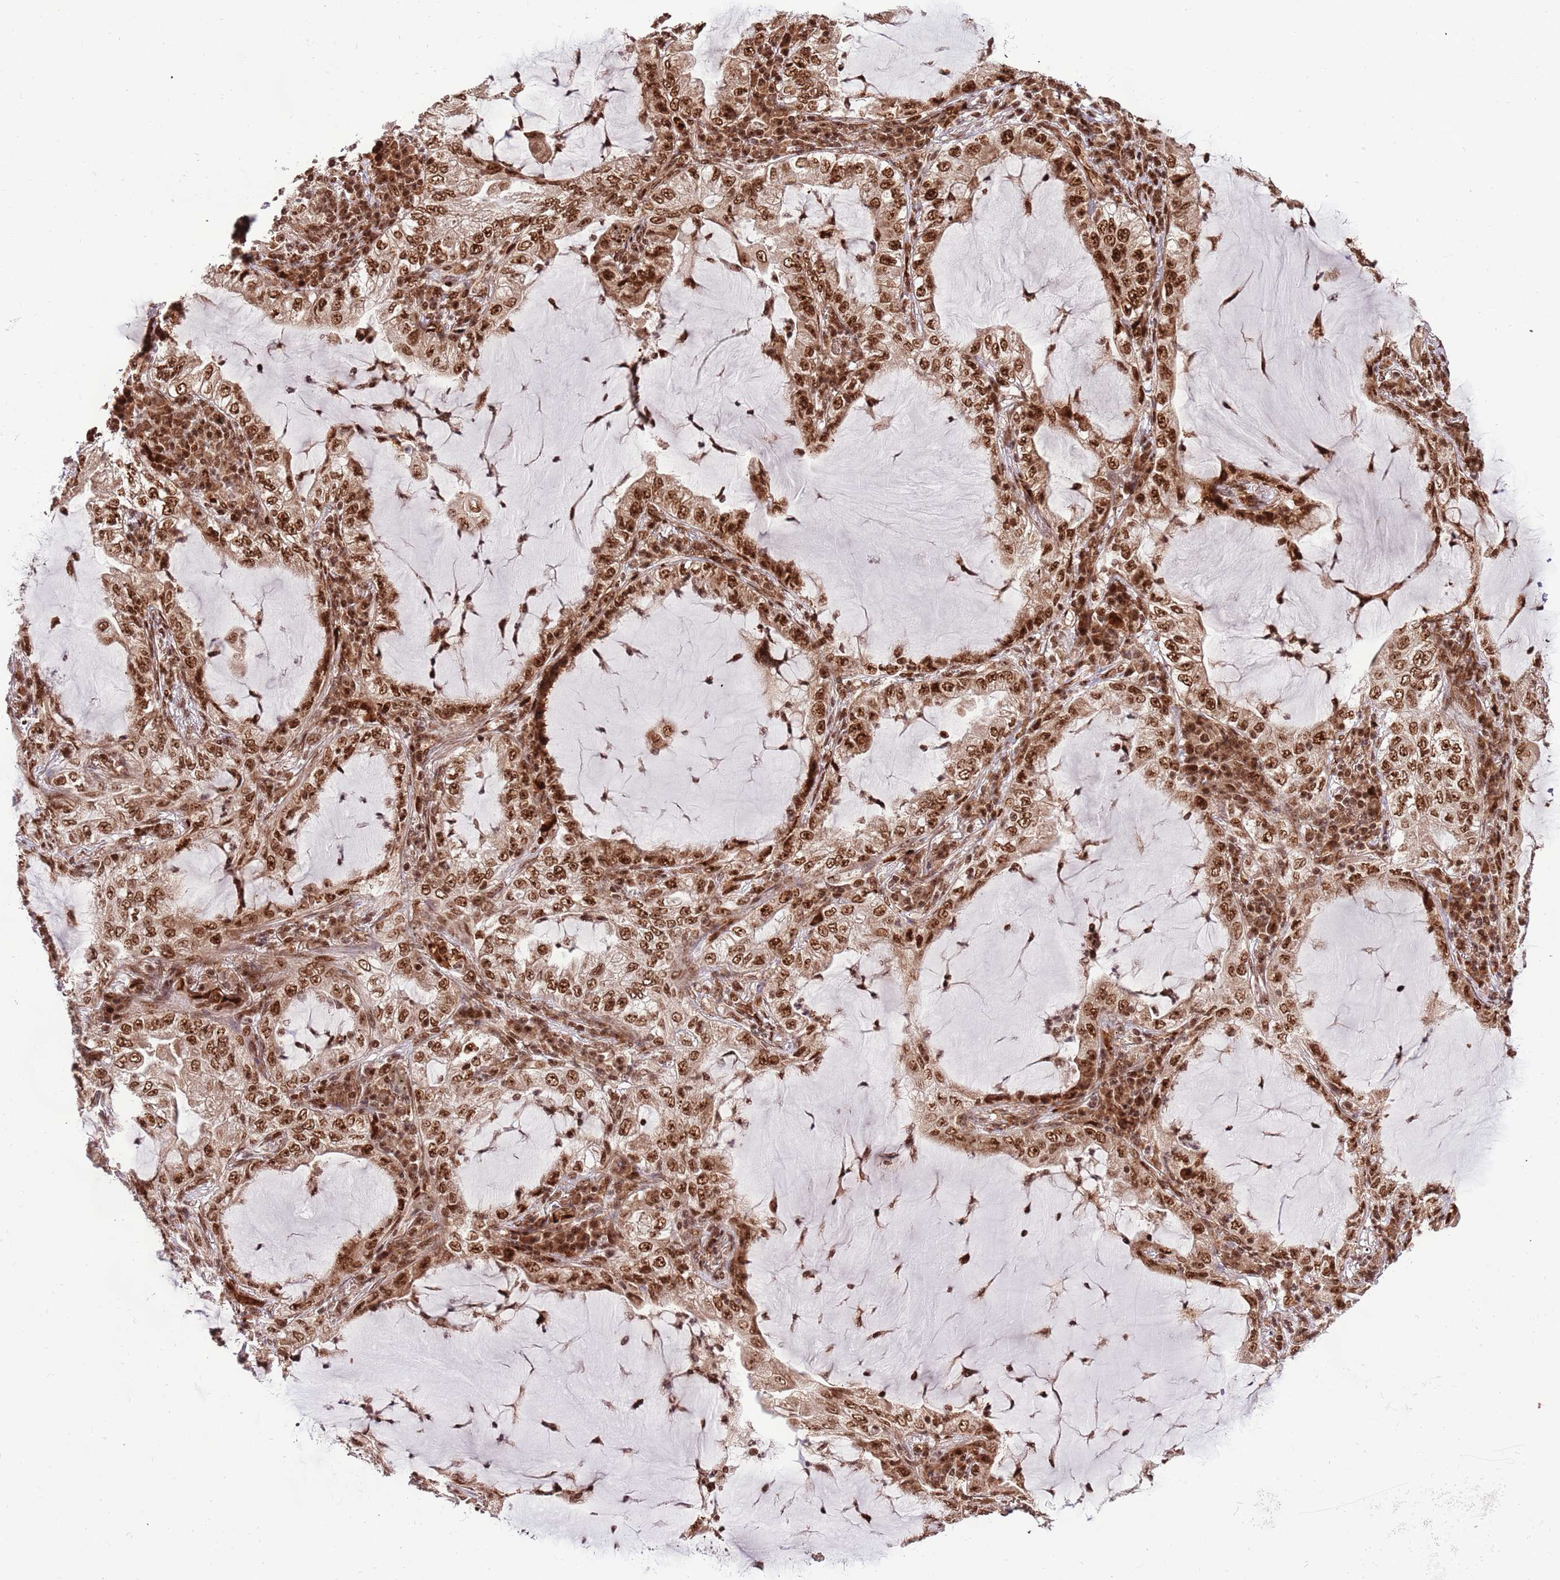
{"staining": {"intensity": "strong", "quantity": ">75%", "location": "nuclear"}, "tissue": "lung cancer", "cell_type": "Tumor cells", "image_type": "cancer", "snomed": [{"axis": "morphology", "description": "Adenocarcinoma, NOS"}, {"axis": "topography", "description": "Lung"}], "caption": "High-power microscopy captured an immunohistochemistry histopathology image of adenocarcinoma (lung), revealing strong nuclear positivity in approximately >75% of tumor cells. The staining was performed using DAB (3,3'-diaminobenzidine), with brown indicating positive protein expression. Nuclei are stained blue with hematoxylin.", "gene": "RIF1", "patient": {"sex": "female", "age": 73}}